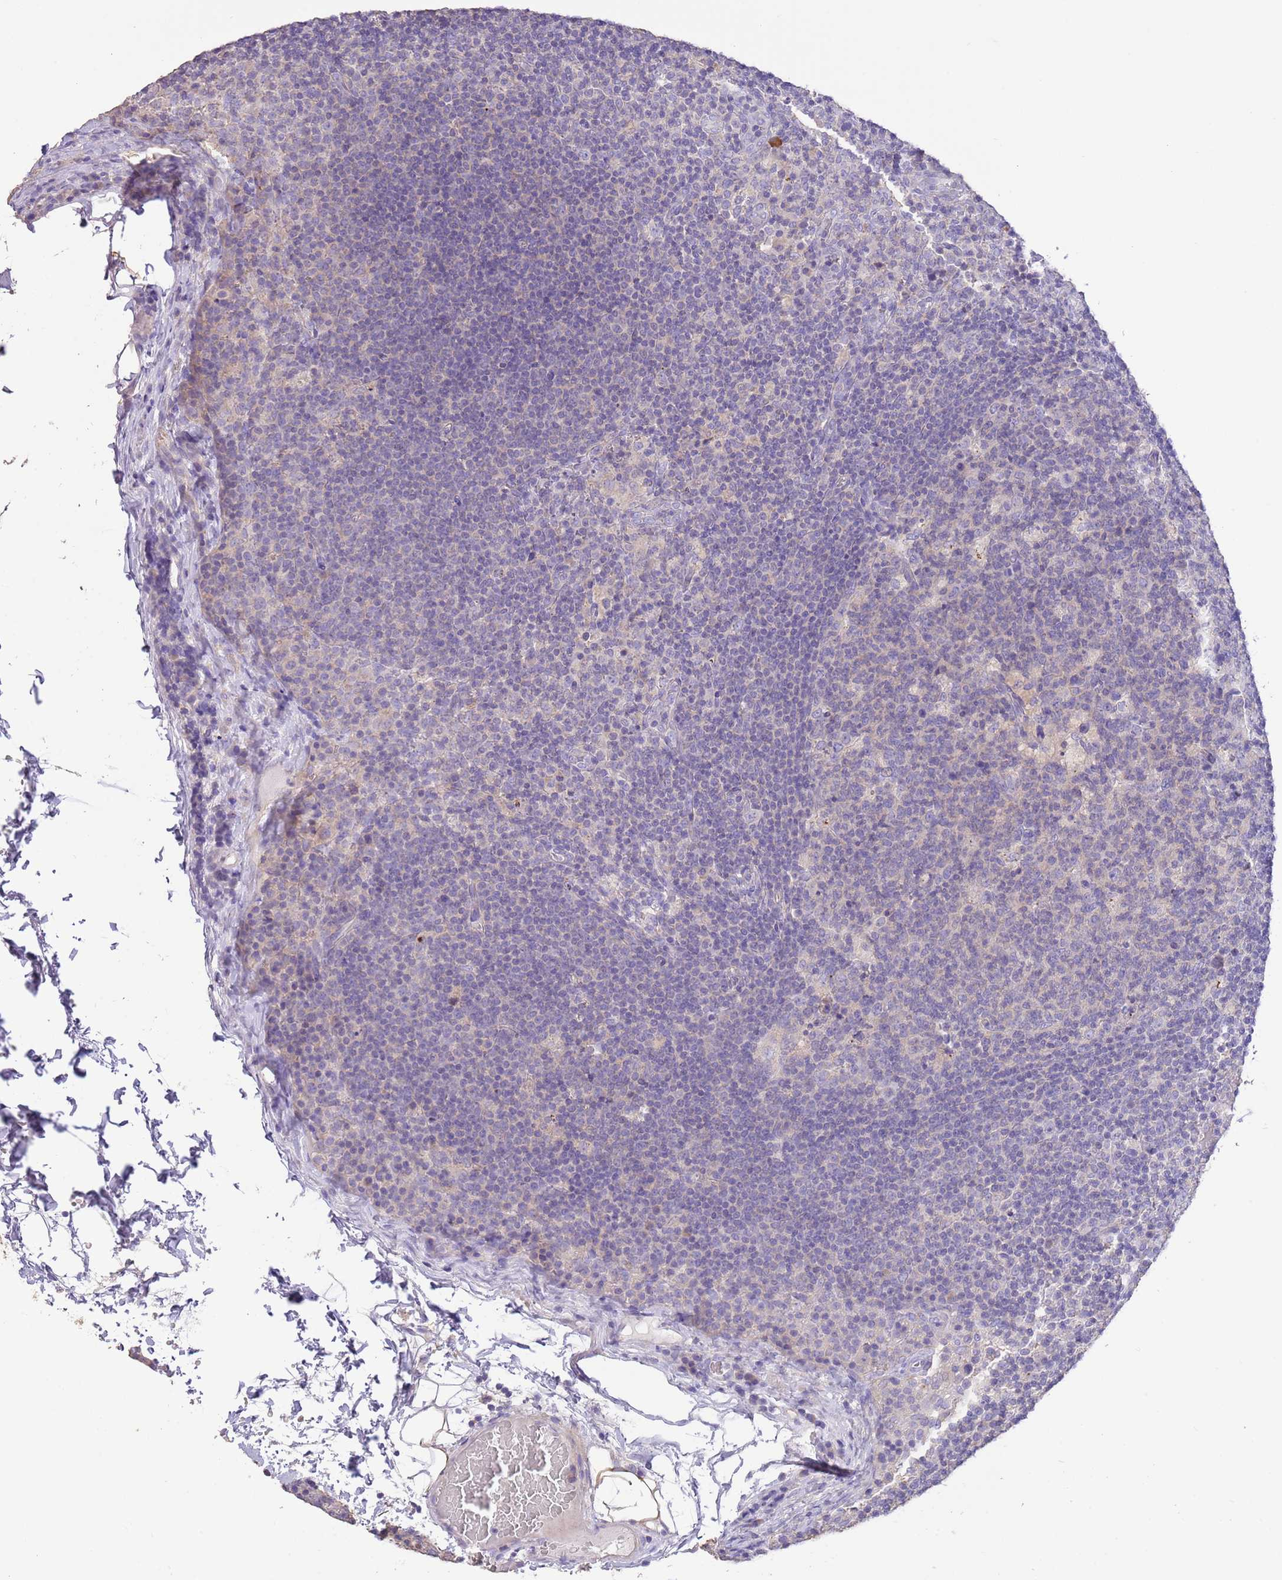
{"staining": {"intensity": "negative", "quantity": "none", "location": "none"}, "tissue": "lymph node", "cell_type": "Germinal center cells", "image_type": "normal", "snomed": [{"axis": "morphology", "description": "Normal tissue, NOS"}, {"axis": "topography", "description": "Lymph node"}], "caption": "This is an IHC micrograph of benign human lymph node. There is no staining in germinal center cells.", "gene": "SFTPA1", "patient": {"sex": "female", "age": 31}}